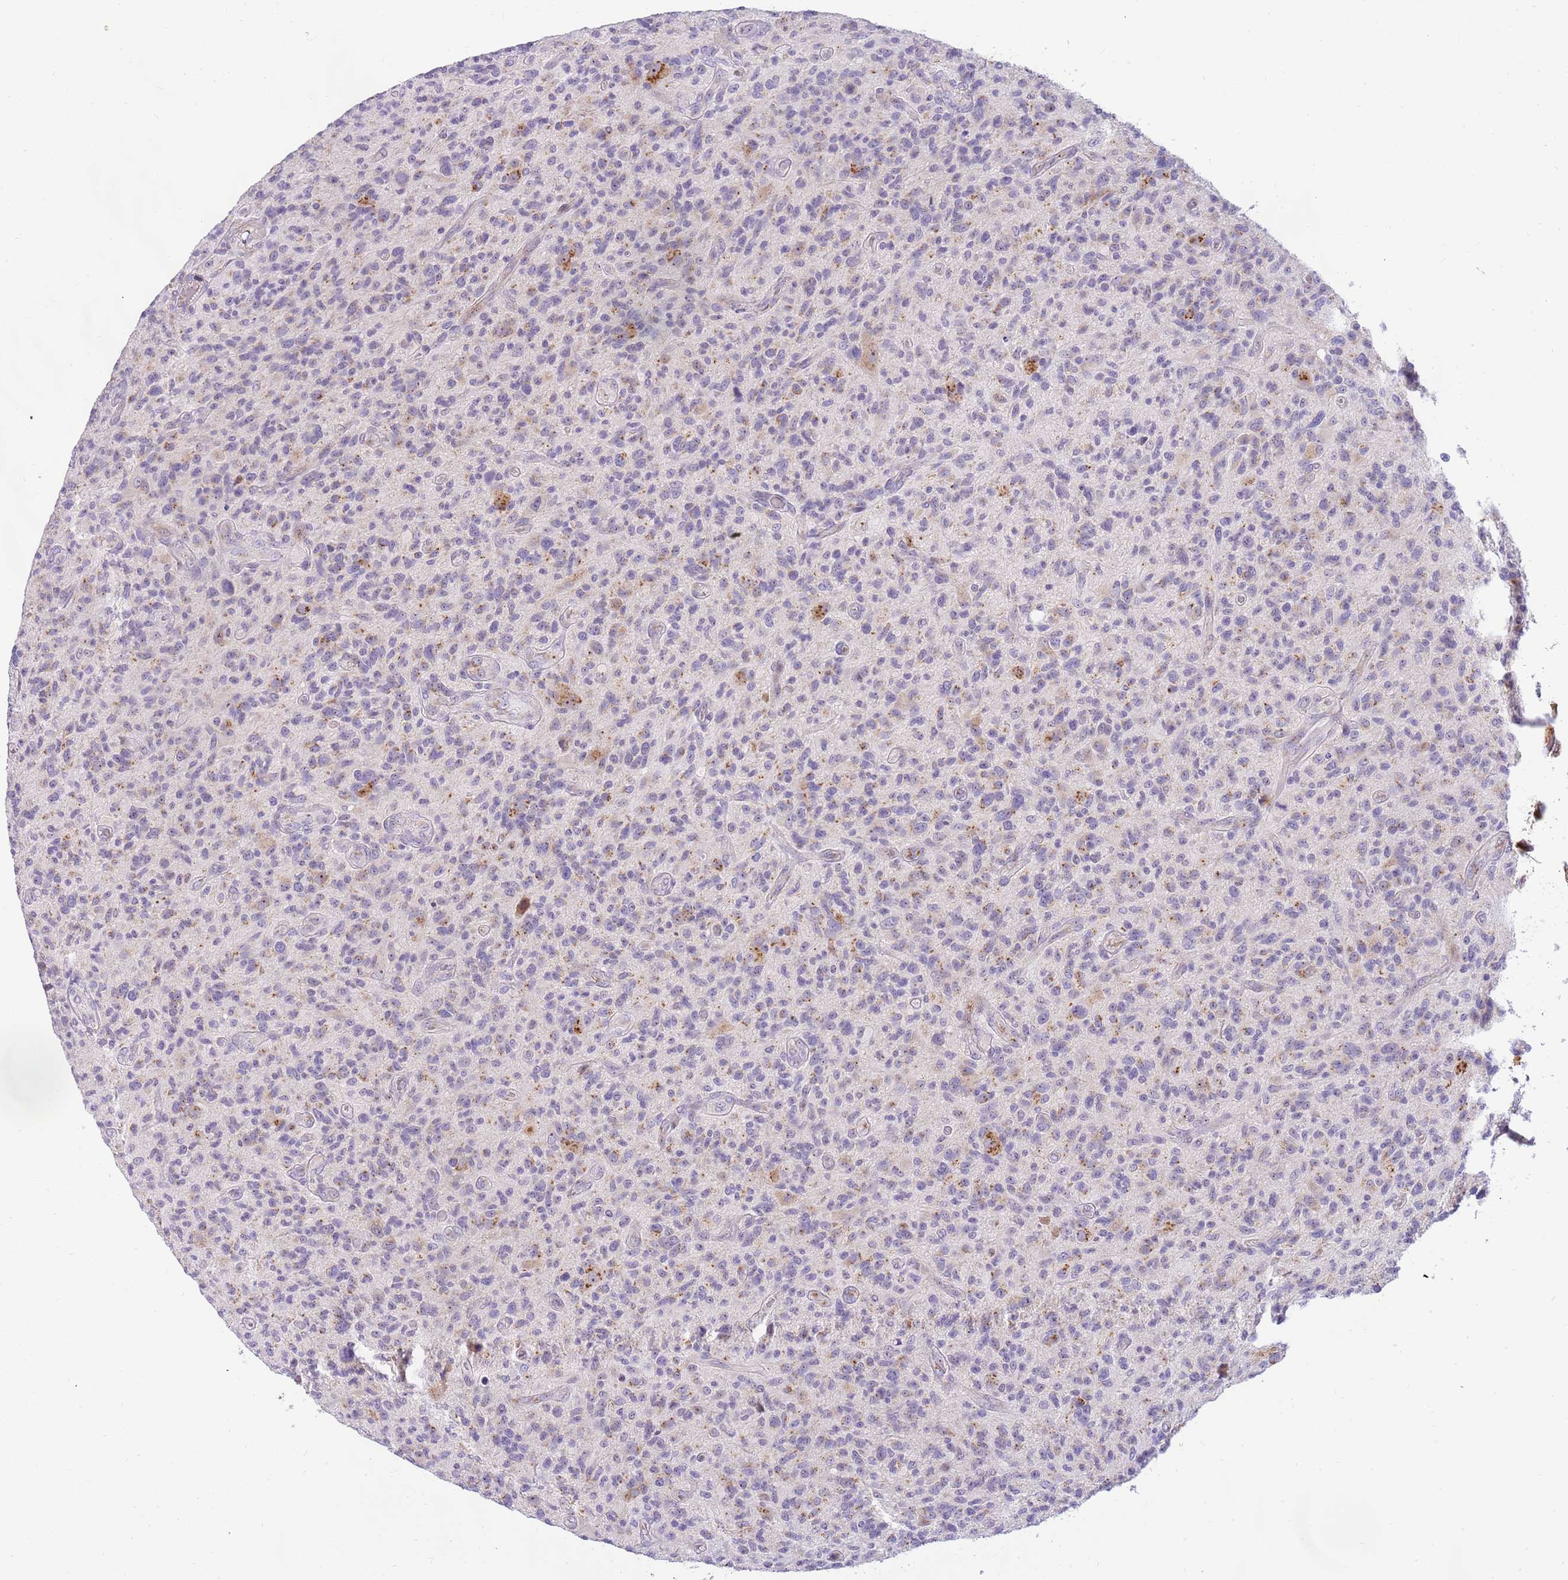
{"staining": {"intensity": "moderate", "quantity": "<25%", "location": "cytoplasmic/membranous"}, "tissue": "glioma", "cell_type": "Tumor cells", "image_type": "cancer", "snomed": [{"axis": "morphology", "description": "Glioma, malignant, High grade"}, {"axis": "topography", "description": "Brain"}], "caption": "Malignant glioma (high-grade) stained with immunohistochemistry demonstrates moderate cytoplasmic/membranous expression in approximately <25% of tumor cells.", "gene": "DNAJA3", "patient": {"sex": "male", "age": 47}}